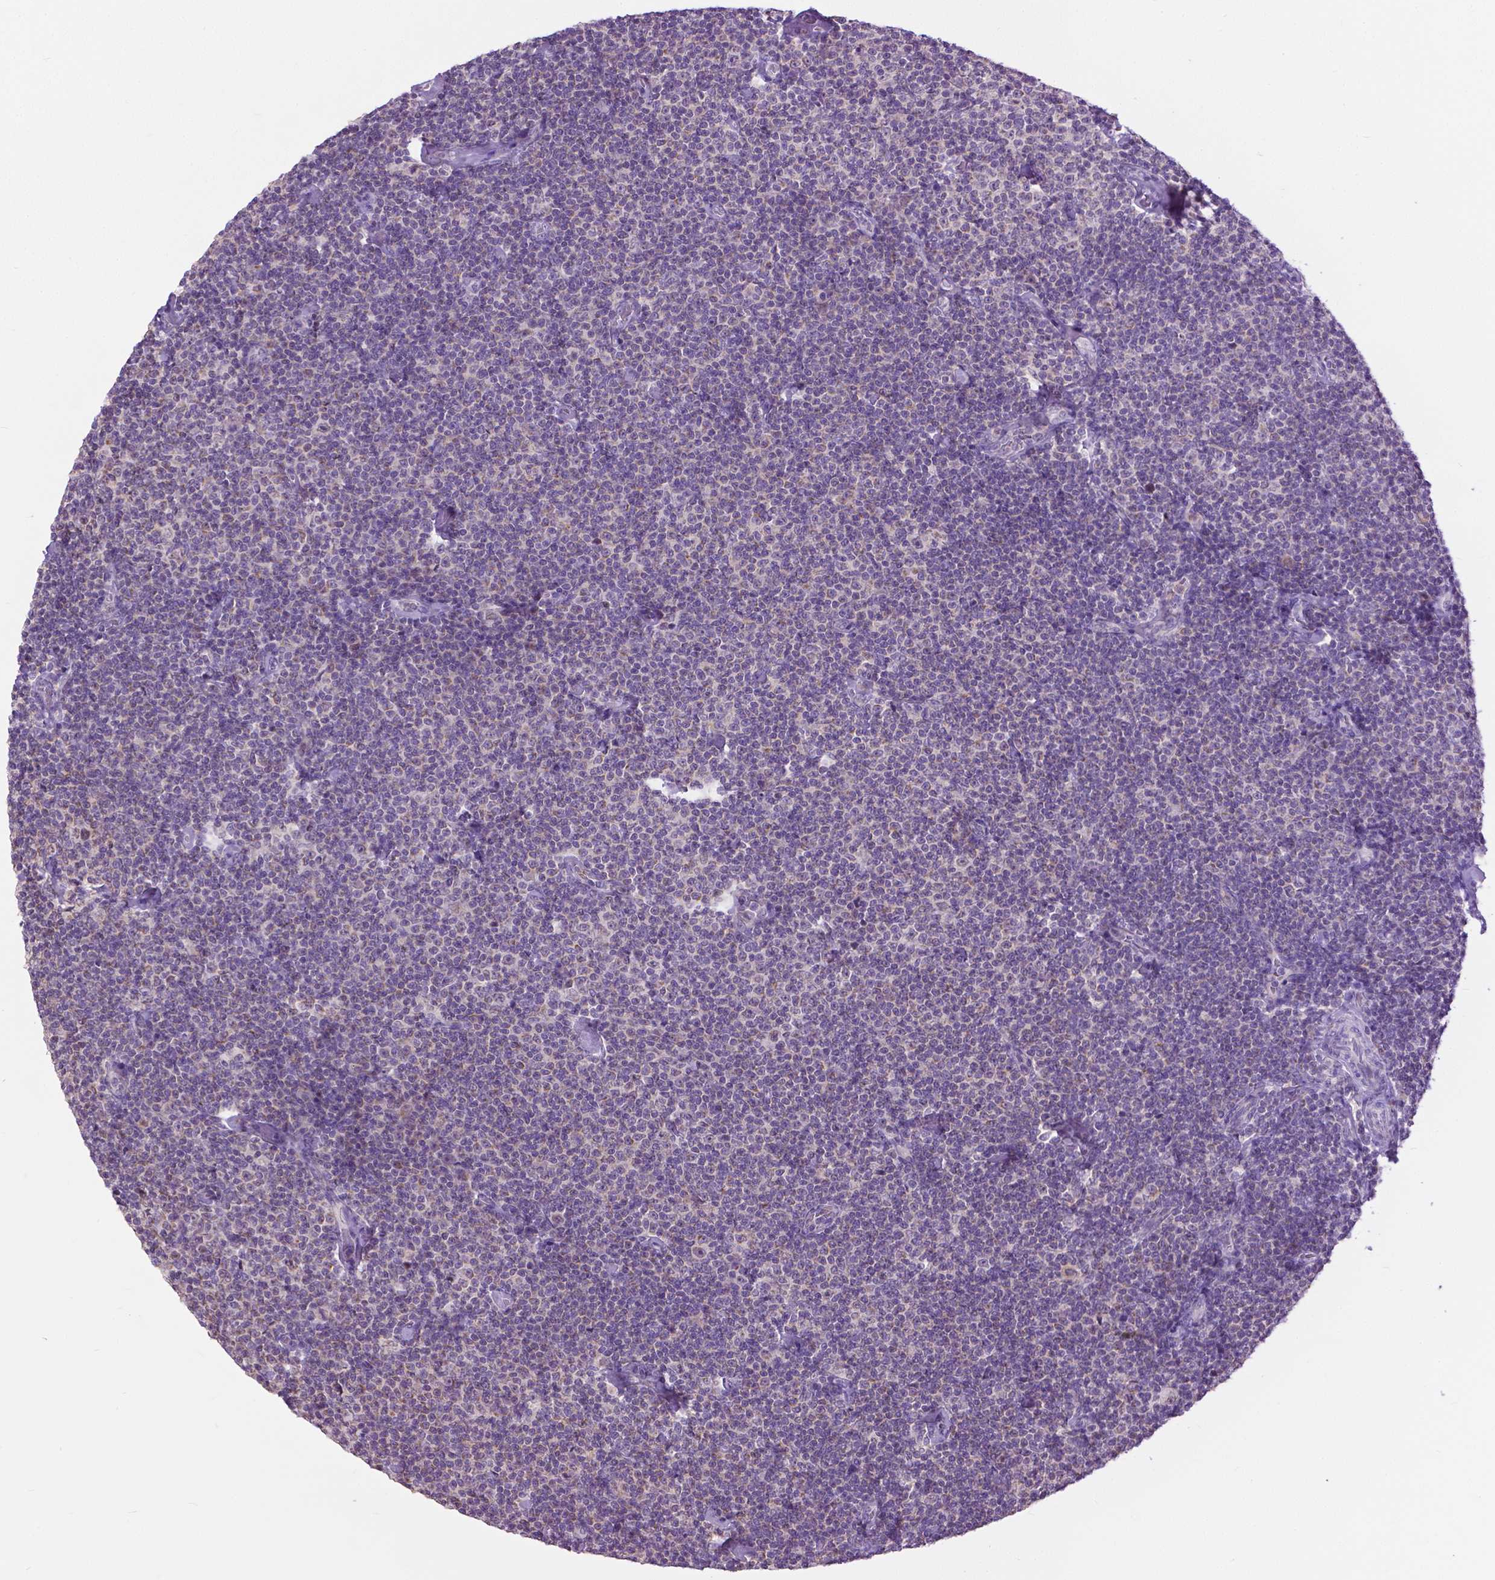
{"staining": {"intensity": "negative", "quantity": "none", "location": "none"}, "tissue": "lymphoma", "cell_type": "Tumor cells", "image_type": "cancer", "snomed": [{"axis": "morphology", "description": "Malignant lymphoma, non-Hodgkin's type, Low grade"}, {"axis": "topography", "description": "Lymph node"}], "caption": "Tumor cells are negative for protein expression in human malignant lymphoma, non-Hodgkin's type (low-grade).", "gene": "TTC9B", "patient": {"sex": "male", "age": 81}}